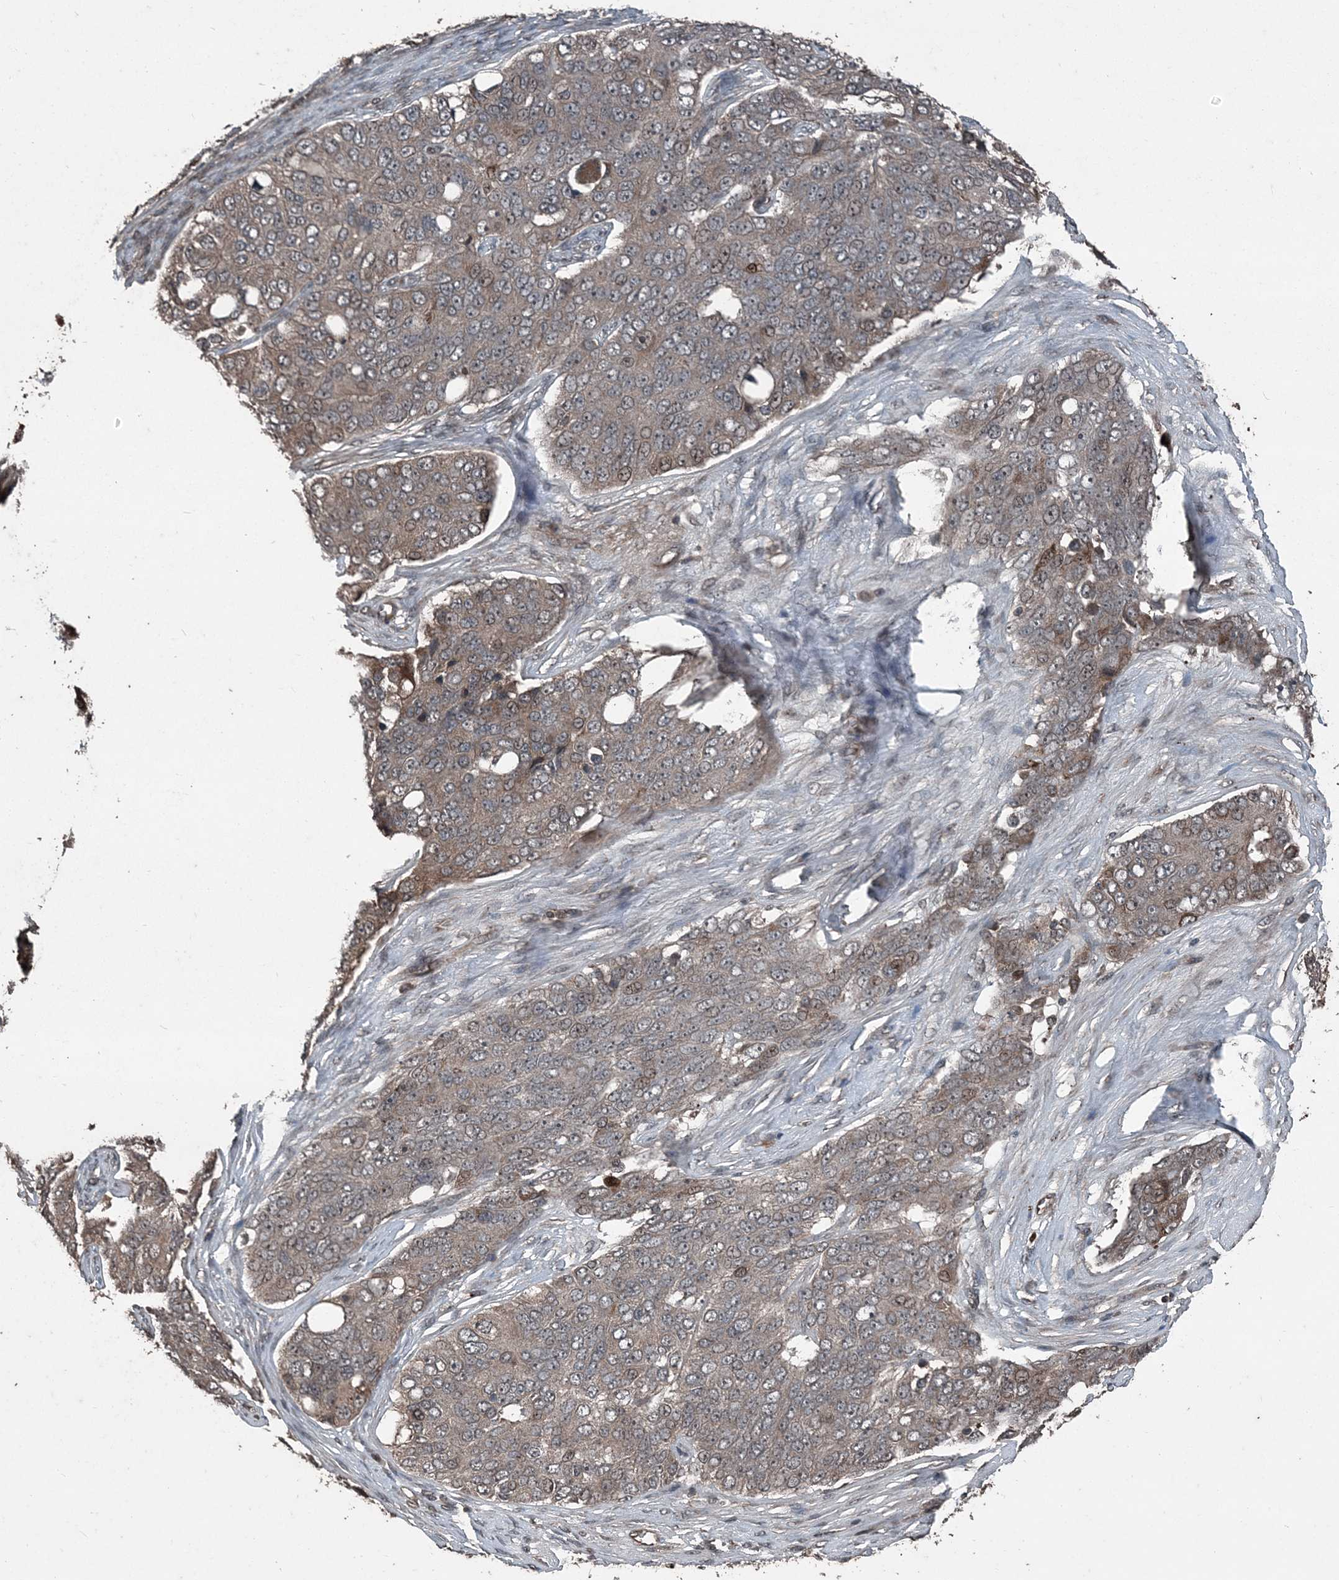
{"staining": {"intensity": "weak", "quantity": "25%-75%", "location": "cytoplasmic/membranous,nuclear"}, "tissue": "ovarian cancer", "cell_type": "Tumor cells", "image_type": "cancer", "snomed": [{"axis": "morphology", "description": "Carcinoma, endometroid"}, {"axis": "topography", "description": "Ovary"}], "caption": "Protein staining of ovarian endometroid carcinoma tissue reveals weak cytoplasmic/membranous and nuclear expression in approximately 25%-75% of tumor cells.", "gene": "CFL1", "patient": {"sex": "female", "age": 51}}